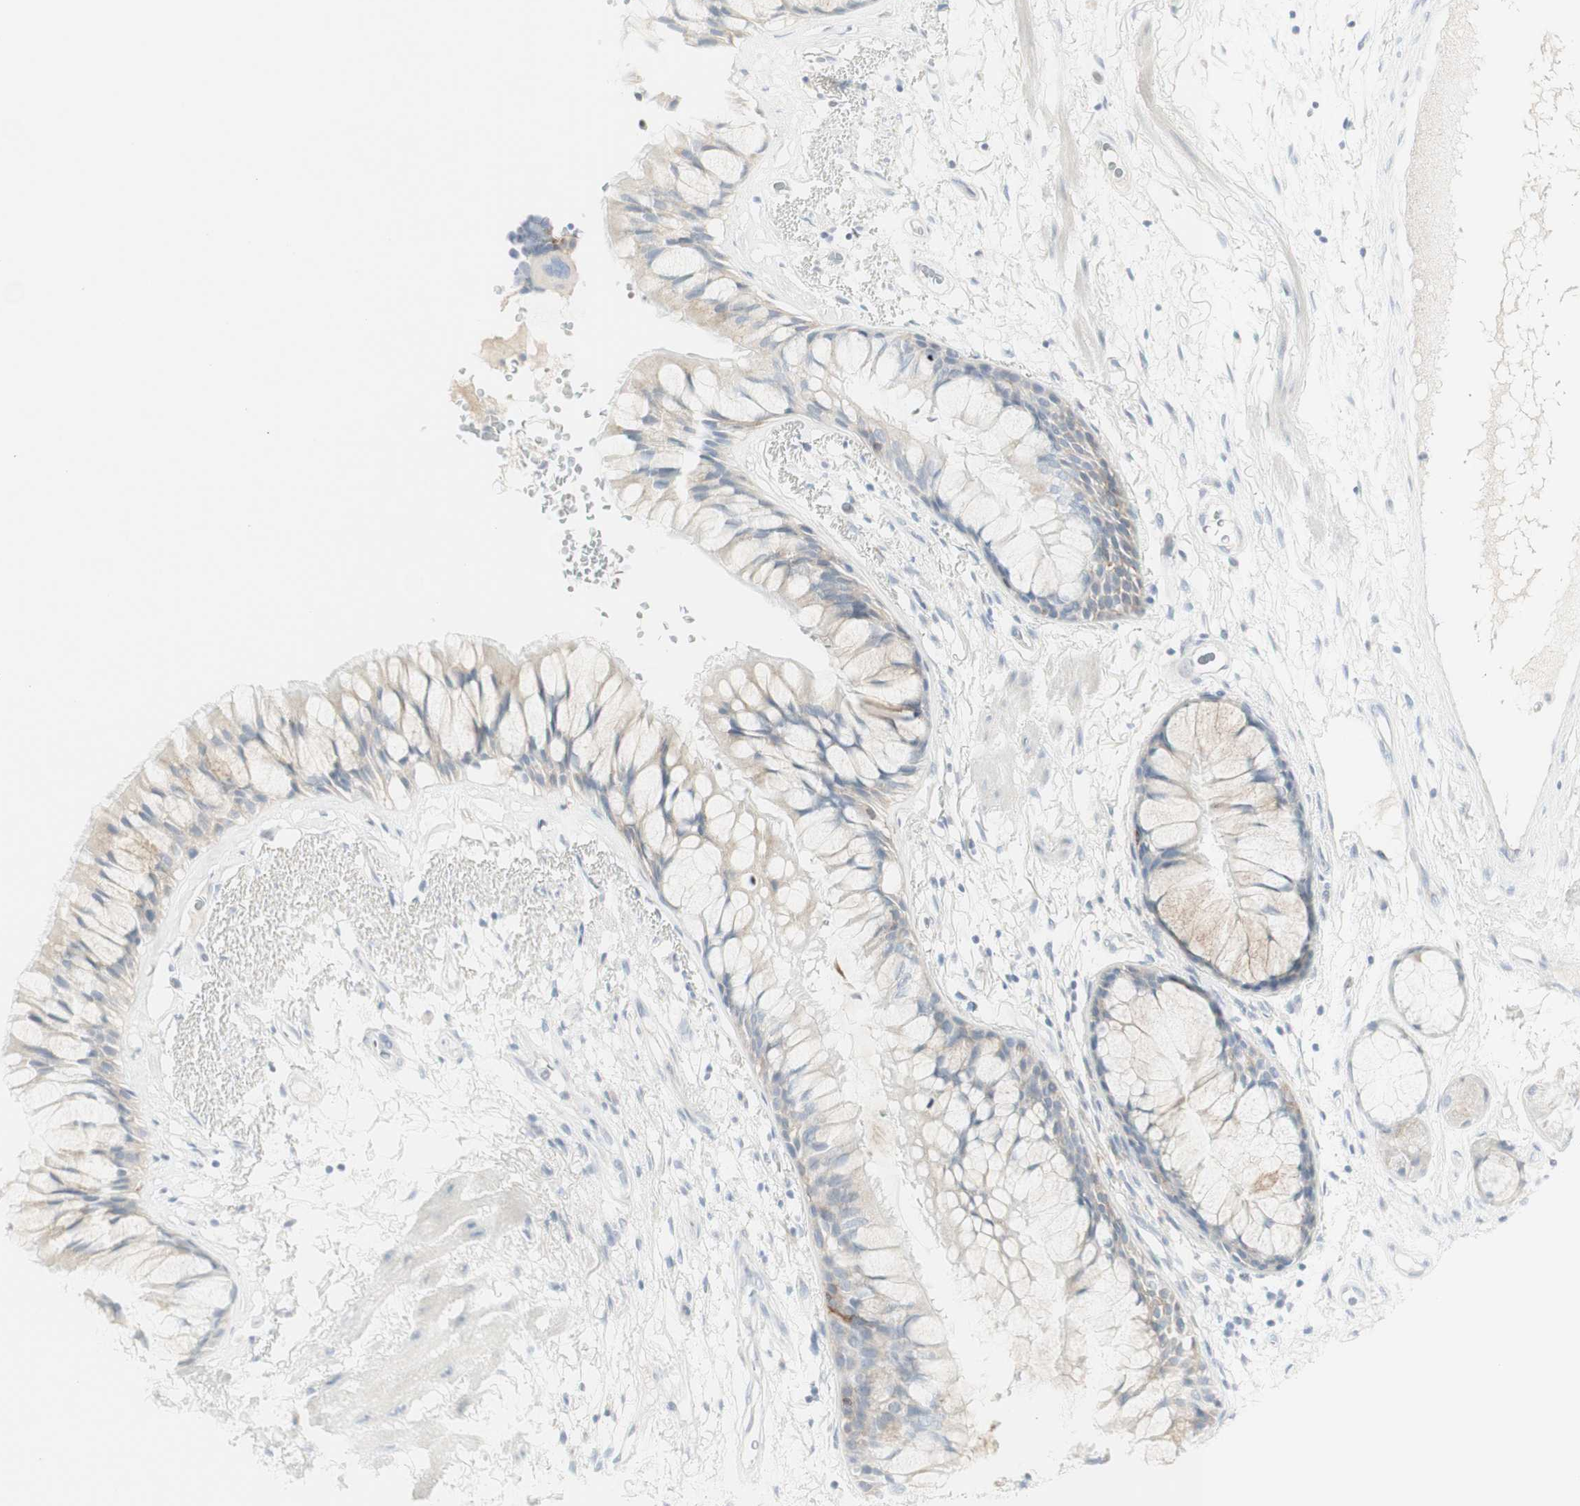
{"staining": {"intensity": "weak", "quantity": ">75%", "location": "cytoplasmic/membranous"}, "tissue": "bronchus", "cell_type": "Respiratory epithelial cells", "image_type": "normal", "snomed": [{"axis": "morphology", "description": "Normal tissue, NOS"}, {"axis": "topography", "description": "Bronchus"}], "caption": "A brown stain labels weak cytoplasmic/membranous positivity of a protein in respiratory epithelial cells of benign human bronchus. (brown staining indicates protein expression, while blue staining denotes nuclei).", "gene": "MDK", "patient": {"sex": "male", "age": 66}}